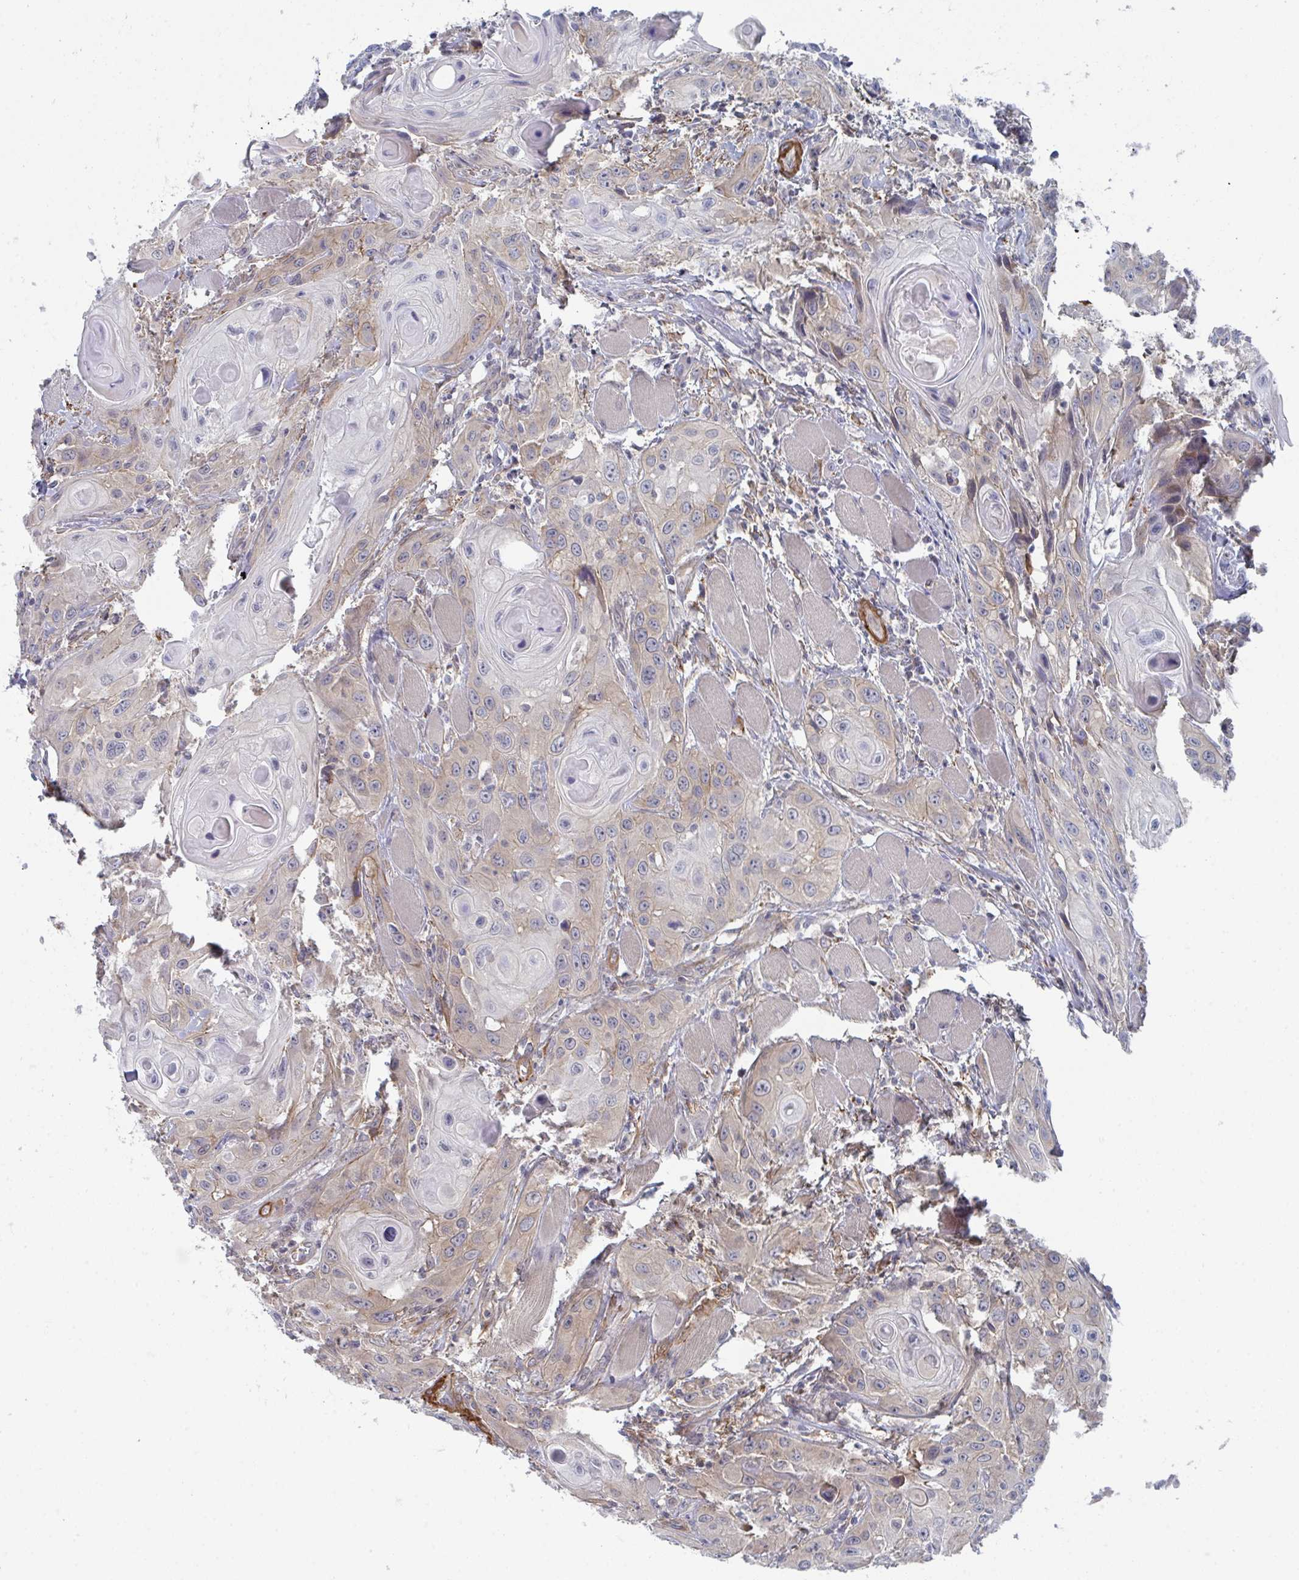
{"staining": {"intensity": "weak", "quantity": "25%-75%", "location": "cytoplasmic/membranous"}, "tissue": "head and neck cancer", "cell_type": "Tumor cells", "image_type": "cancer", "snomed": [{"axis": "morphology", "description": "Squamous cell carcinoma, NOS"}, {"axis": "topography", "description": "Oral tissue"}, {"axis": "topography", "description": "Head-Neck"}], "caption": "A brown stain labels weak cytoplasmic/membranous staining of a protein in squamous cell carcinoma (head and neck) tumor cells.", "gene": "NEURL4", "patient": {"sex": "male", "age": 58}}